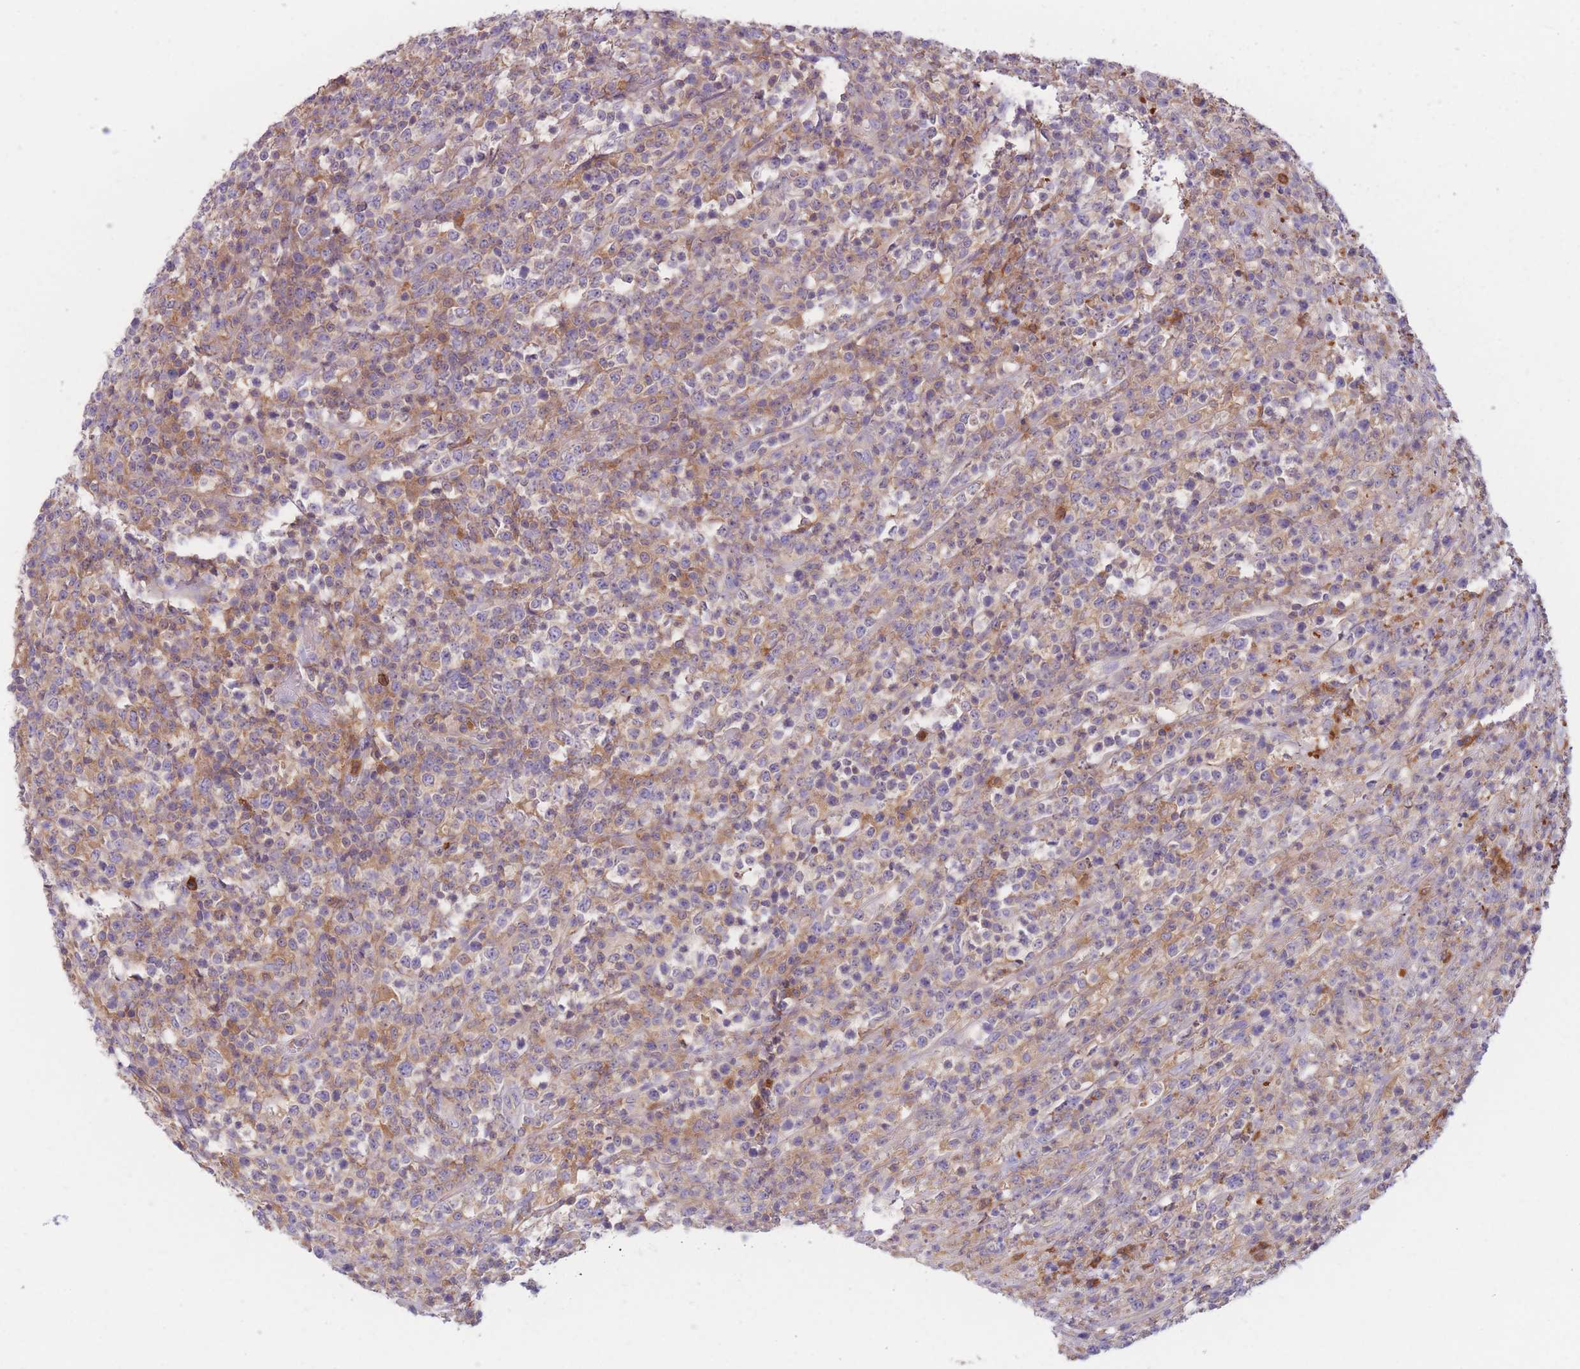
{"staining": {"intensity": "weak", "quantity": "<25%", "location": "cytoplasmic/membranous"}, "tissue": "lymphoma", "cell_type": "Tumor cells", "image_type": "cancer", "snomed": [{"axis": "morphology", "description": "Malignant lymphoma, non-Hodgkin's type, High grade"}, {"axis": "topography", "description": "Colon"}], "caption": "The histopathology image shows no staining of tumor cells in high-grade malignant lymphoma, non-Hodgkin's type.", "gene": "ST3GAL4", "patient": {"sex": "female", "age": 53}}